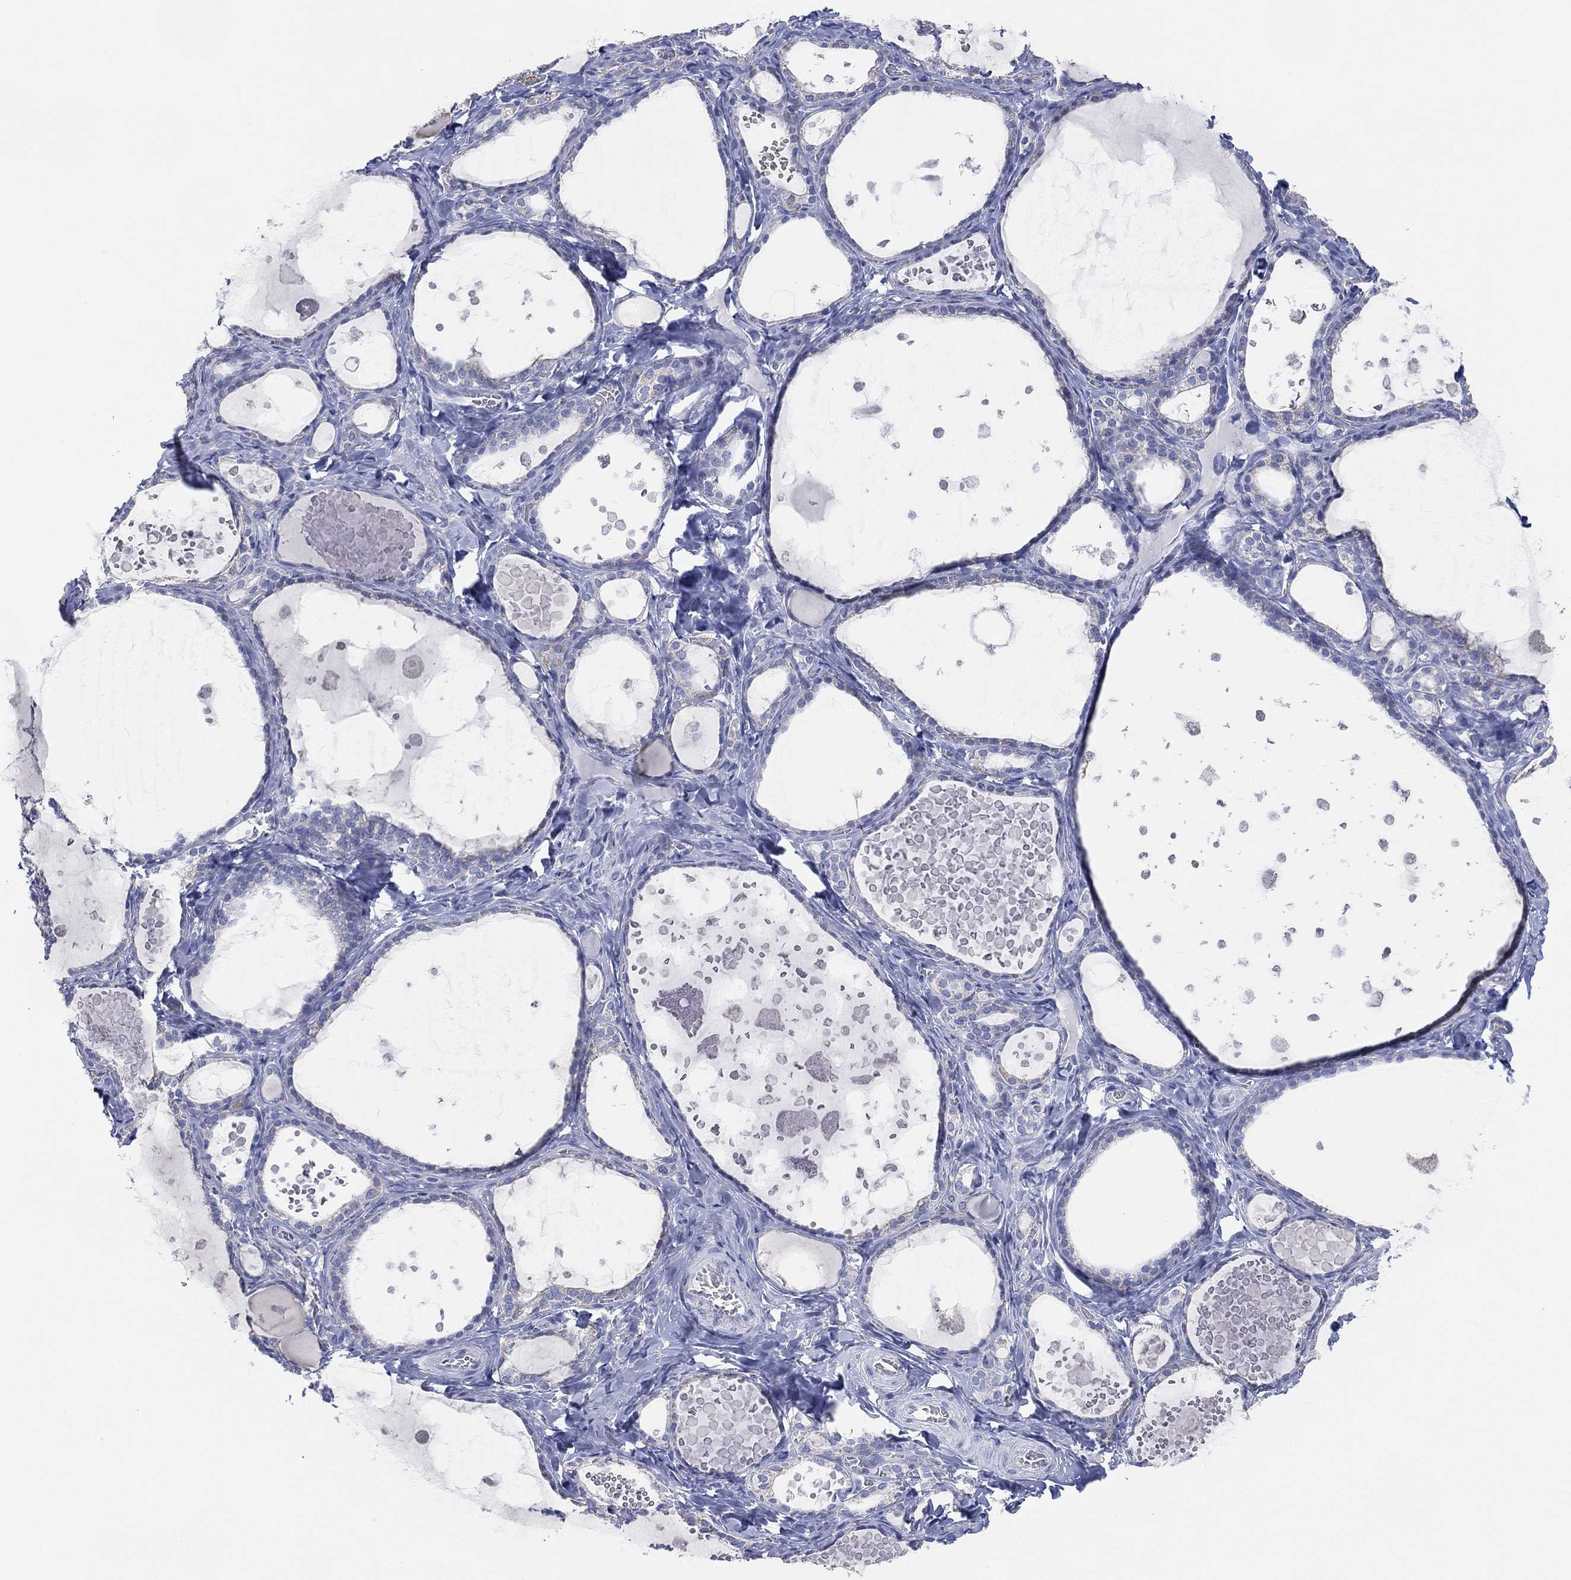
{"staining": {"intensity": "negative", "quantity": "none", "location": "none"}, "tissue": "thyroid gland", "cell_type": "Glandular cells", "image_type": "normal", "snomed": [{"axis": "morphology", "description": "Normal tissue, NOS"}, {"axis": "topography", "description": "Thyroid gland"}], "caption": "Protein analysis of unremarkable thyroid gland reveals no significant expression in glandular cells. The staining was performed using DAB to visualize the protein expression in brown, while the nuclei were stained in blue with hematoxylin (Magnification: 20x).", "gene": "CFTR", "patient": {"sex": "female", "age": 56}}